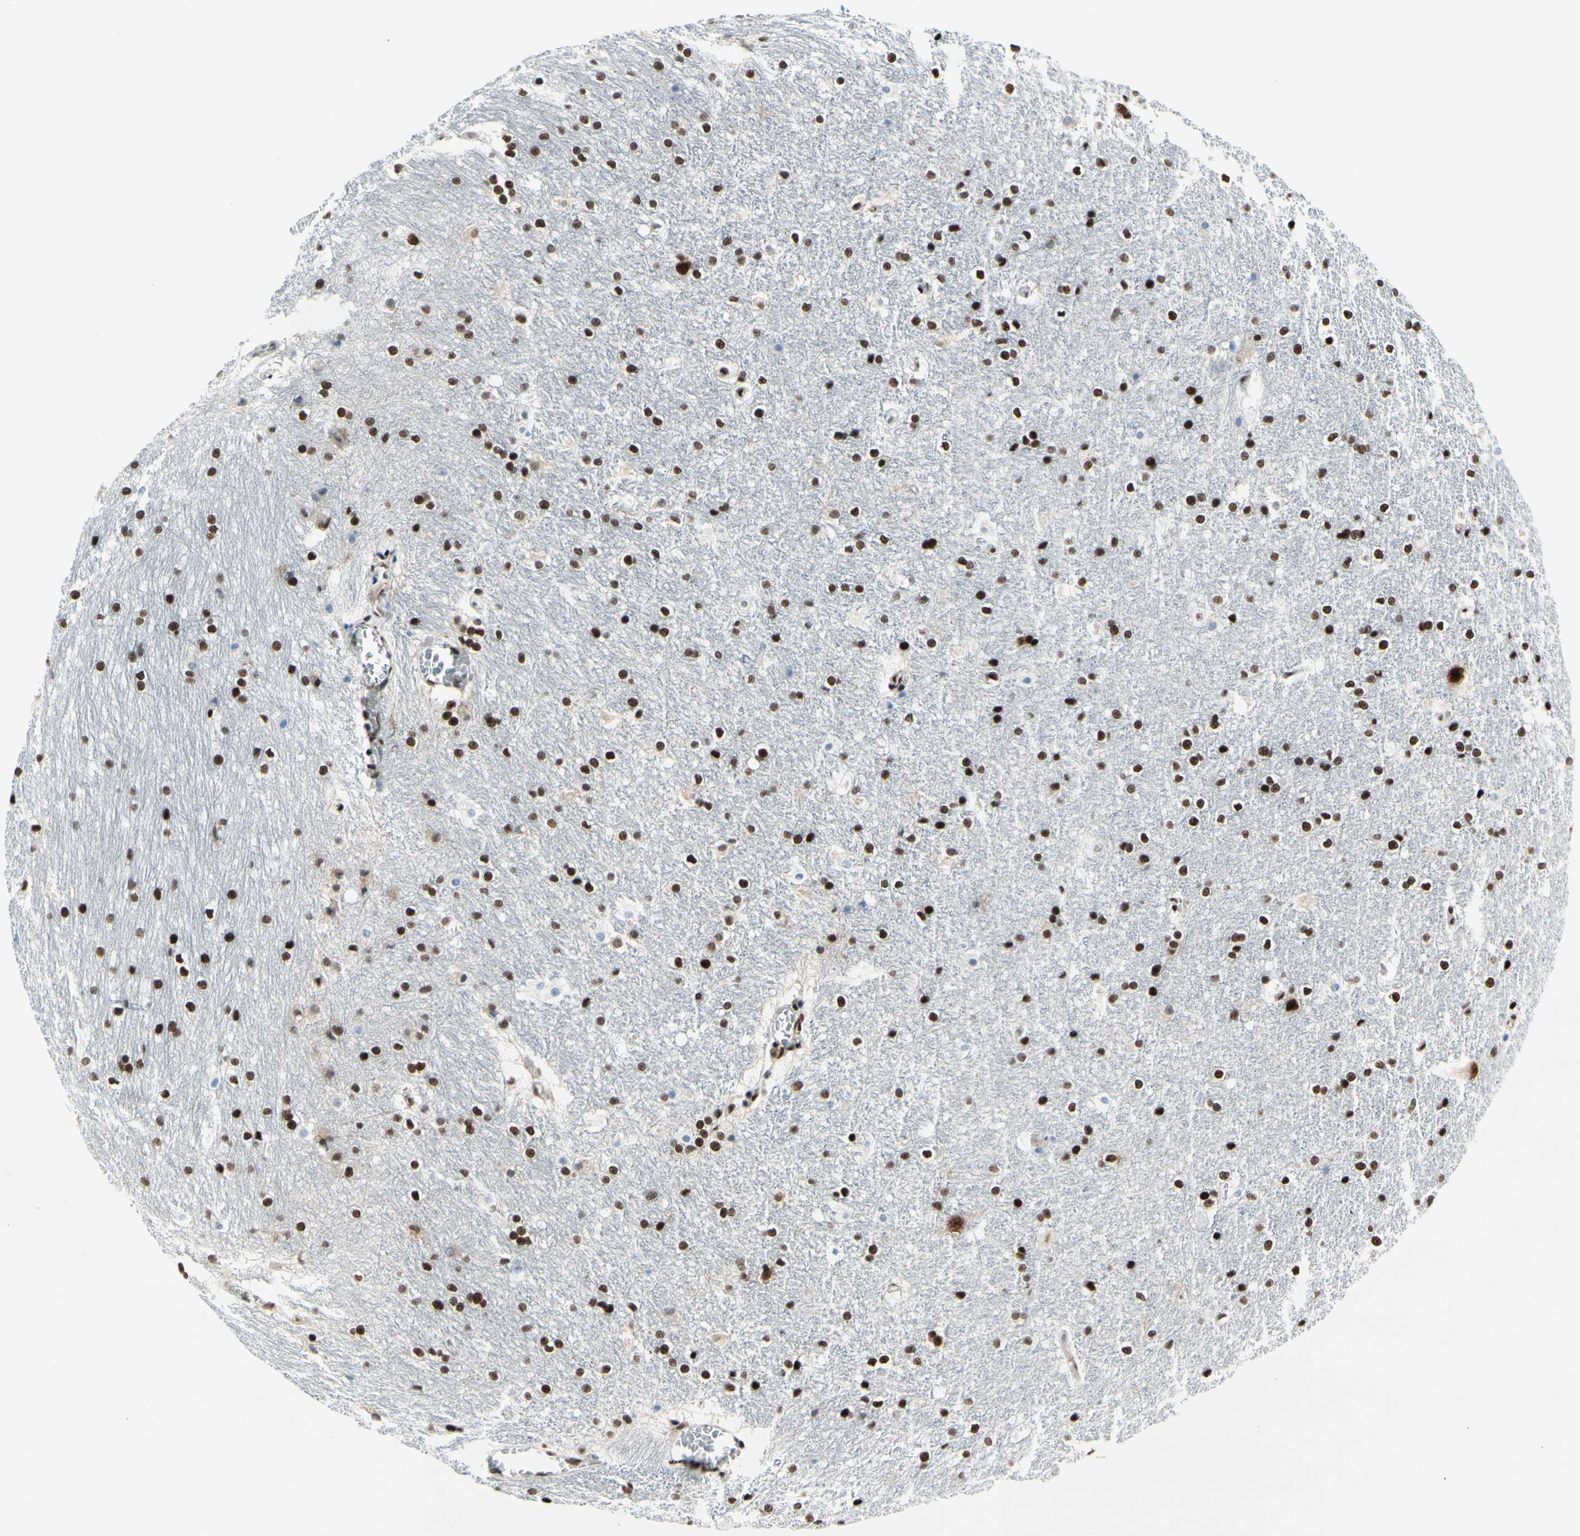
{"staining": {"intensity": "strong", "quantity": "25%-75%", "location": "nuclear"}, "tissue": "hippocampus", "cell_type": "Glial cells", "image_type": "normal", "snomed": [{"axis": "morphology", "description": "Normal tissue, NOS"}, {"axis": "topography", "description": "Hippocampus"}], "caption": "Glial cells demonstrate high levels of strong nuclear expression in approximately 25%-75% of cells in benign human hippocampus. The protein of interest is shown in brown color, while the nuclei are stained blue.", "gene": "SRSF11", "patient": {"sex": "female", "age": 19}}